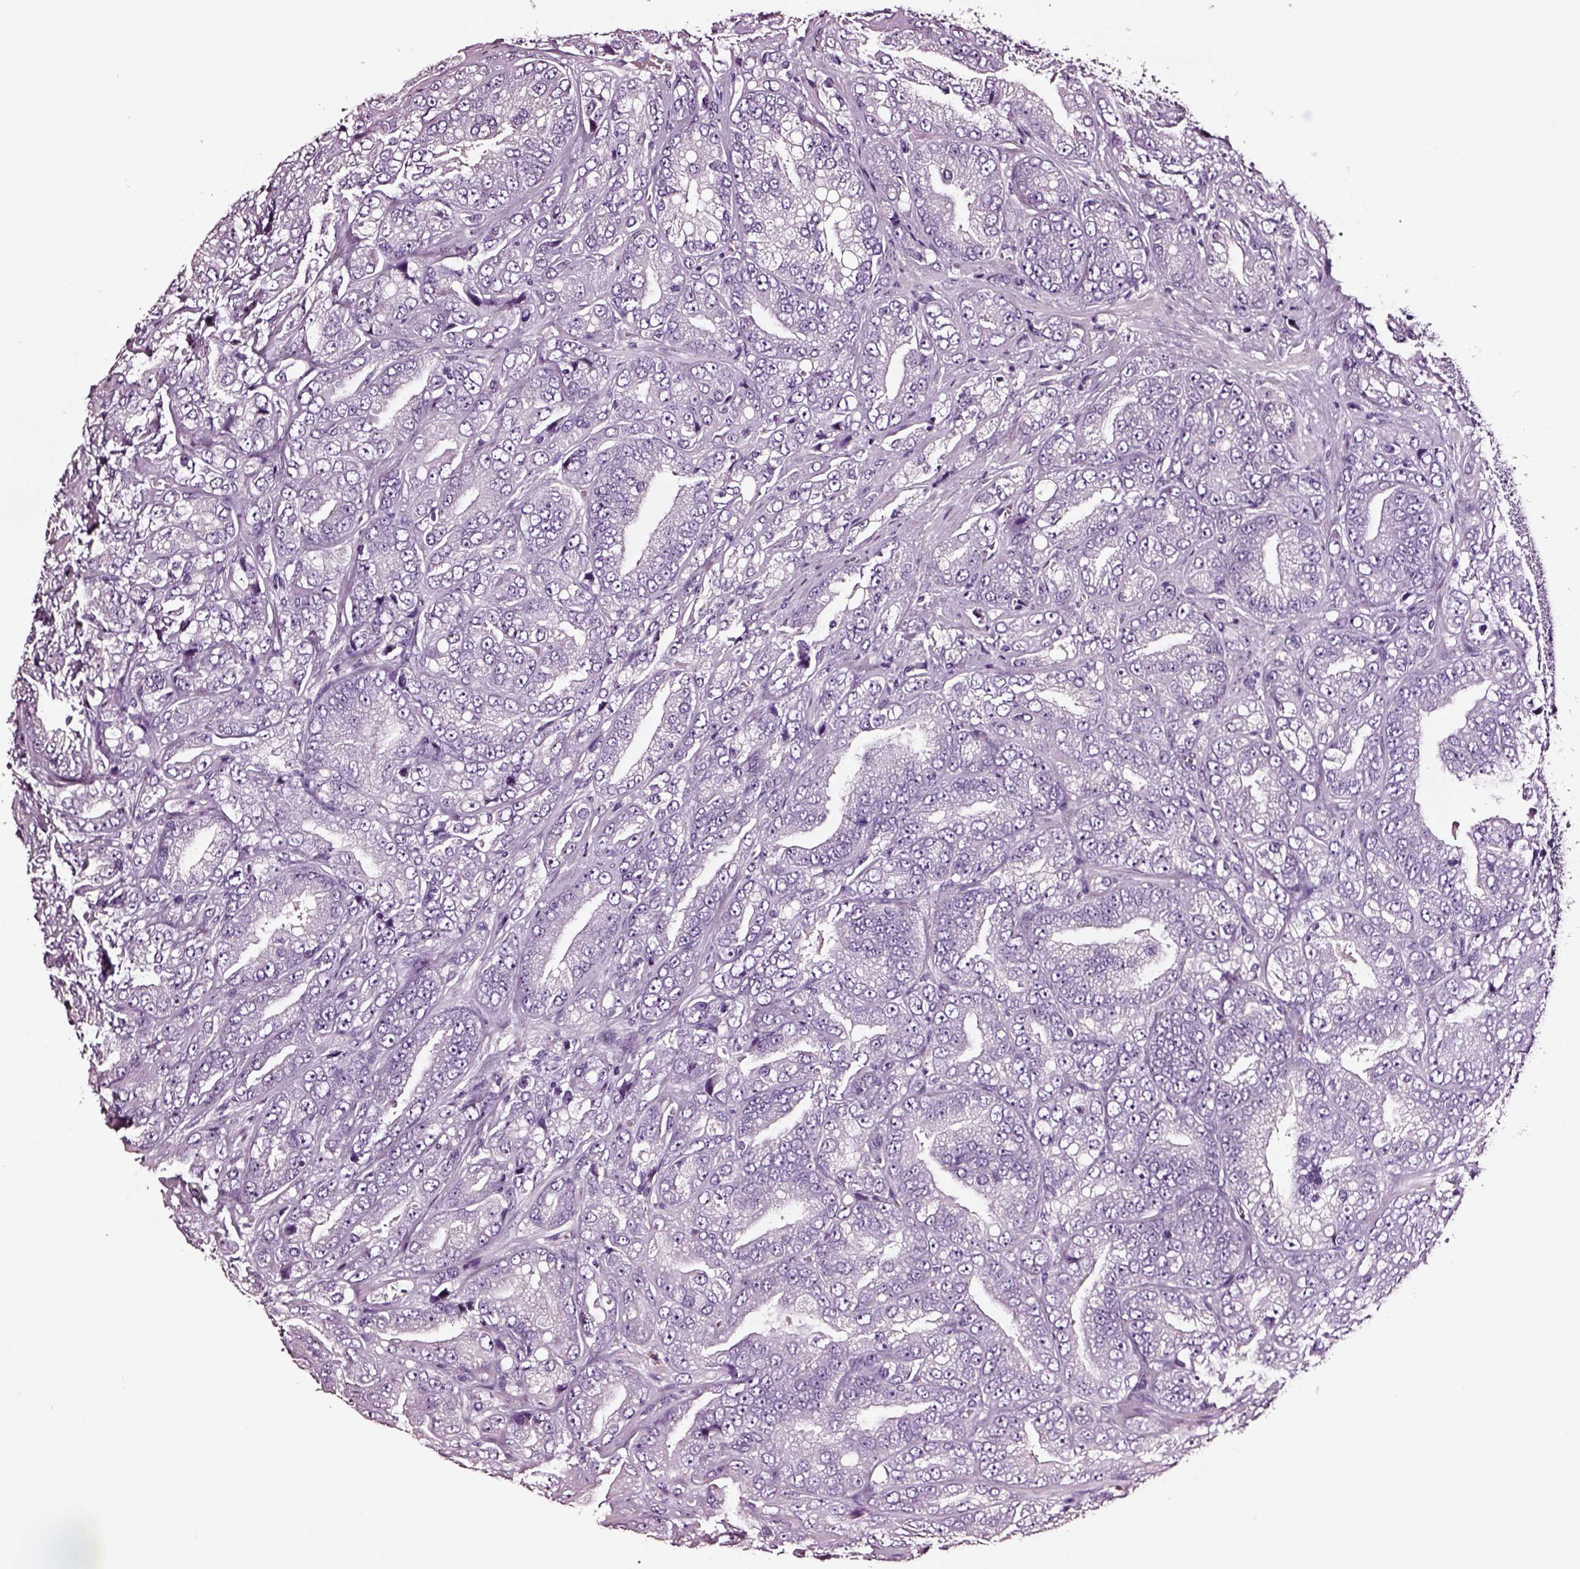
{"staining": {"intensity": "negative", "quantity": "none", "location": "none"}, "tissue": "prostate cancer", "cell_type": "Tumor cells", "image_type": "cancer", "snomed": [{"axis": "morphology", "description": "Adenocarcinoma, NOS"}, {"axis": "topography", "description": "Prostate"}], "caption": "High power microscopy image of an IHC photomicrograph of adenocarcinoma (prostate), revealing no significant staining in tumor cells.", "gene": "DPEP1", "patient": {"sex": "male", "age": 63}}